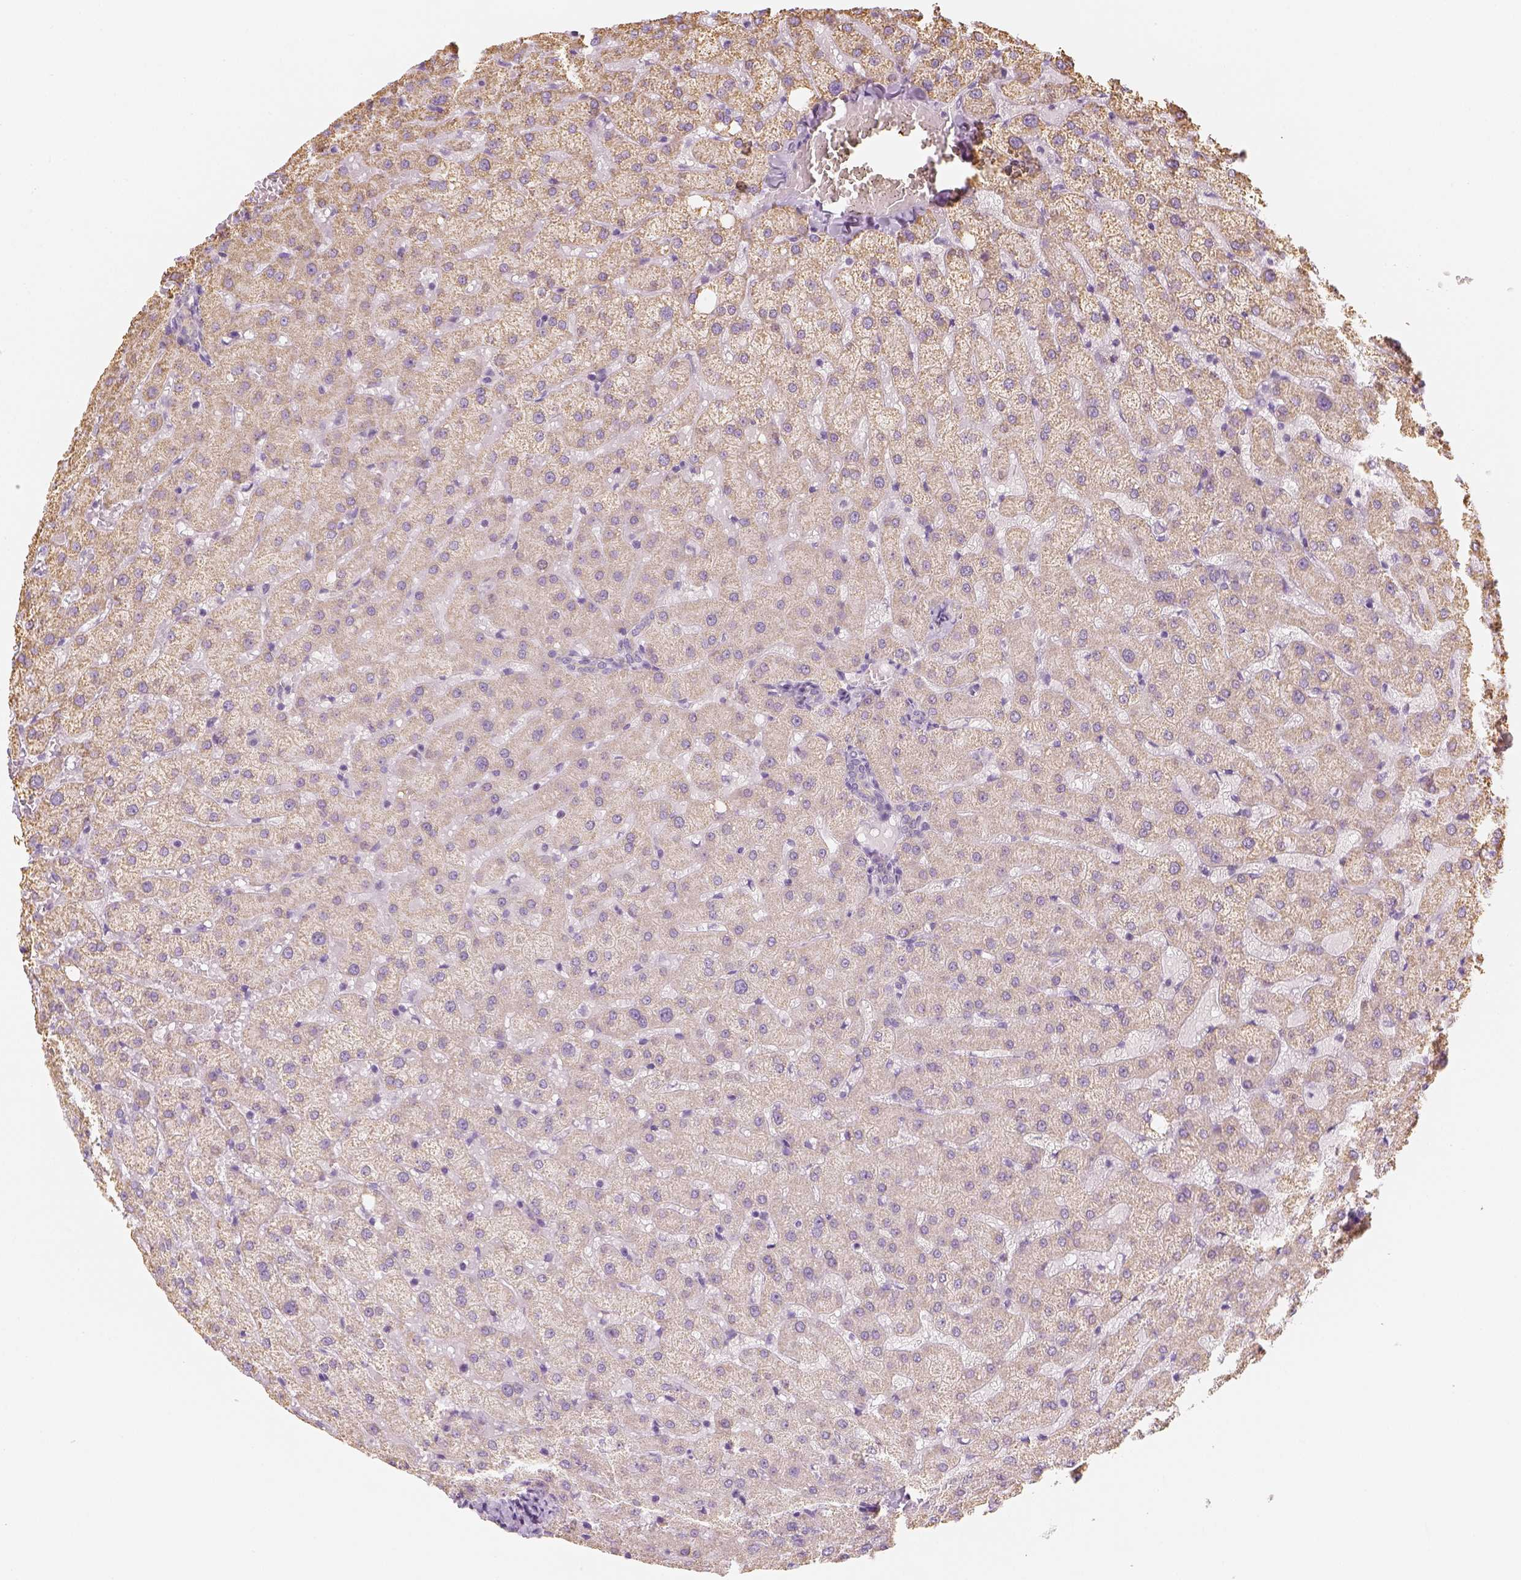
{"staining": {"intensity": "negative", "quantity": "none", "location": "none"}, "tissue": "liver", "cell_type": "Cholangiocytes", "image_type": "normal", "snomed": [{"axis": "morphology", "description": "Normal tissue, NOS"}, {"axis": "topography", "description": "Liver"}], "caption": "This is an immunohistochemistry (IHC) histopathology image of benign liver. There is no expression in cholangiocytes.", "gene": "LCA5", "patient": {"sex": "female", "age": 50}}